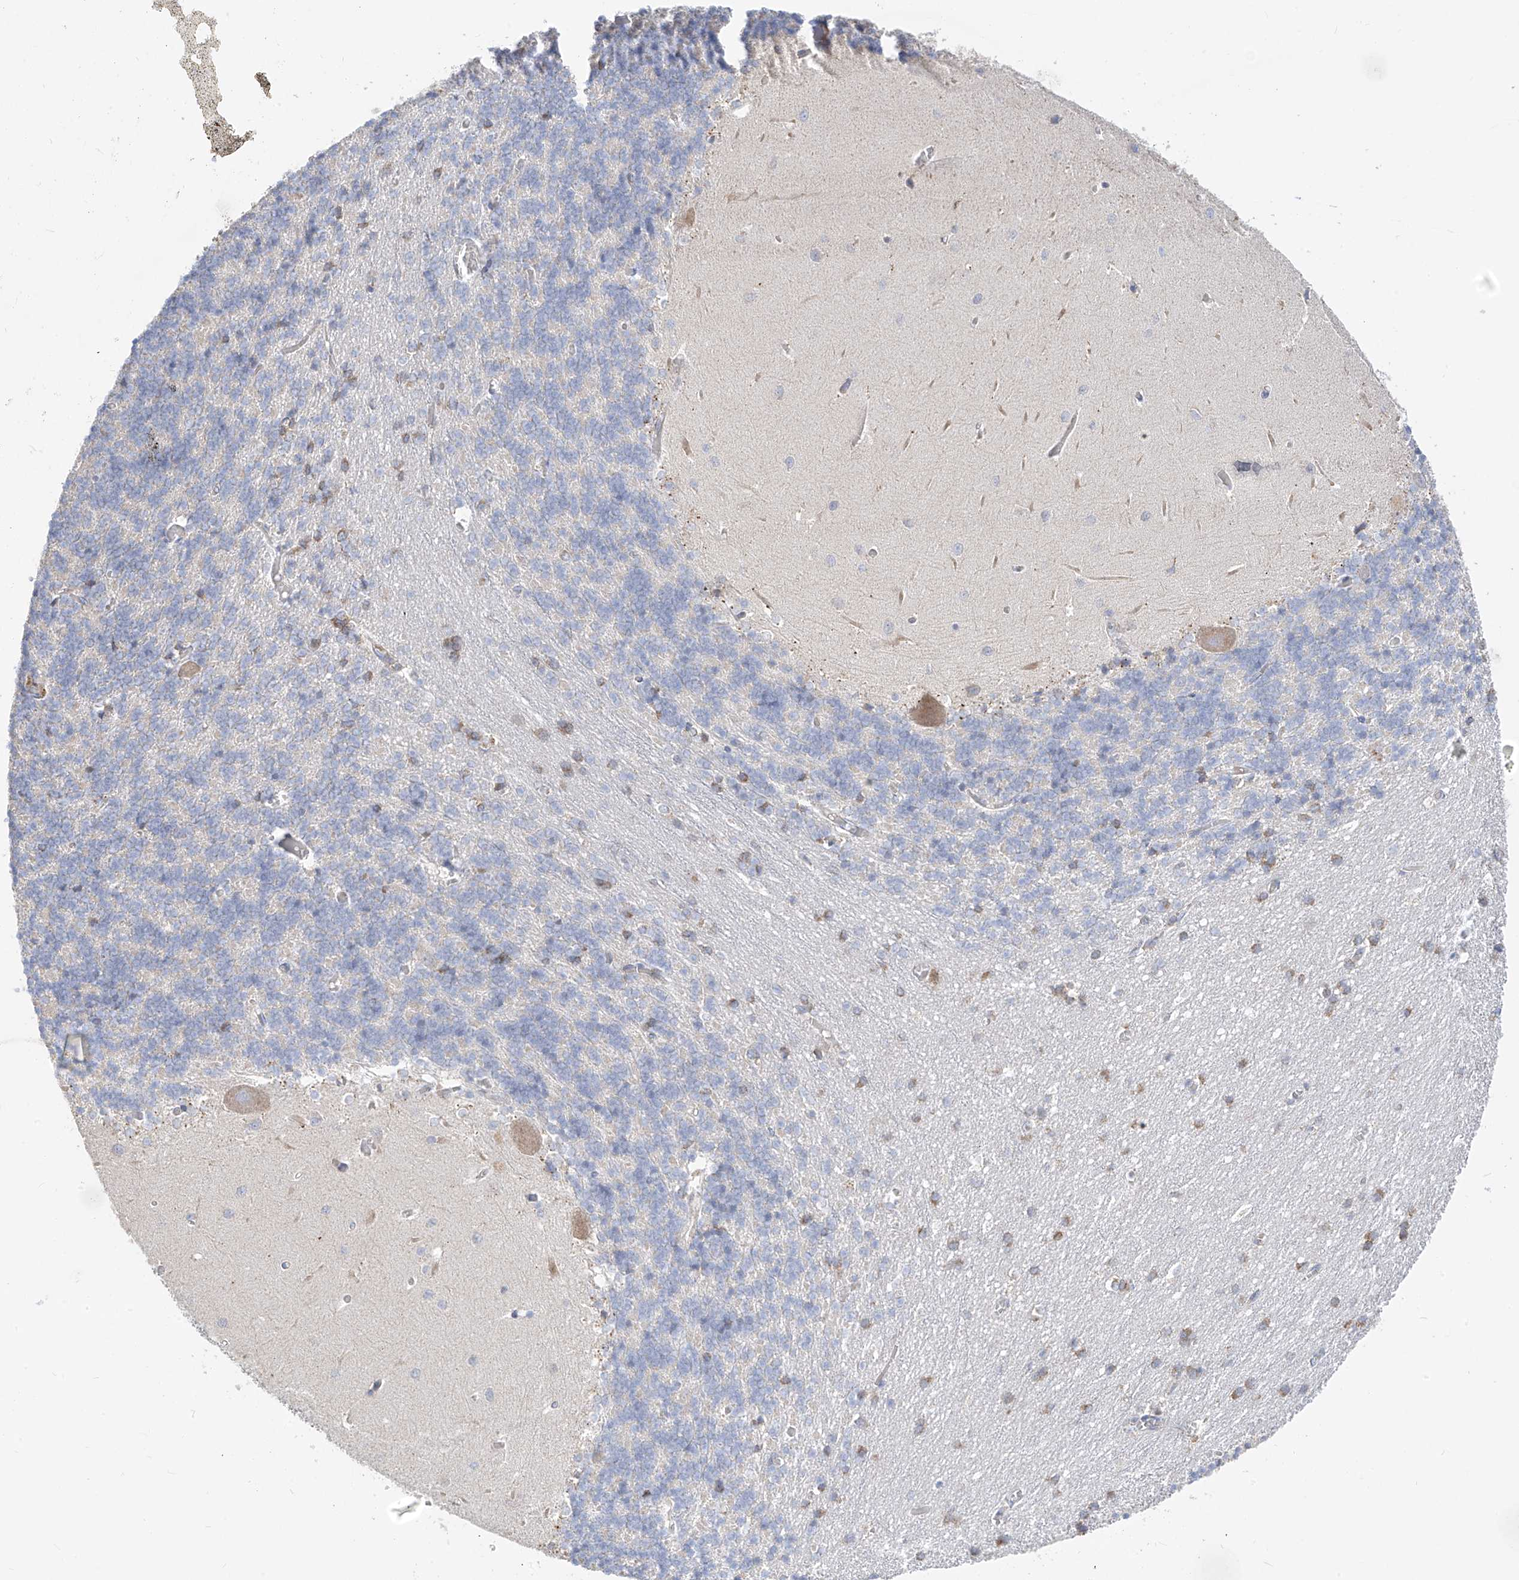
{"staining": {"intensity": "weak", "quantity": ">75%", "location": "cytoplasmic/membranous"}, "tissue": "cerebellum", "cell_type": "Cells in granular layer", "image_type": "normal", "snomed": [{"axis": "morphology", "description": "Normal tissue, NOS"}, {"axis": "topography", "description": "Cerebellum"}], "caption": "Immunohistochemical staining of benign human cerebellum reveals >75% levels of weak cytoplasmic/membranous protein positivity in approximately >75% of cells in granular layer. (IHC, brightfield microscopy, high magnification).", "gene": "RASA2", "patient": {"sex": "male", "age": 37}}